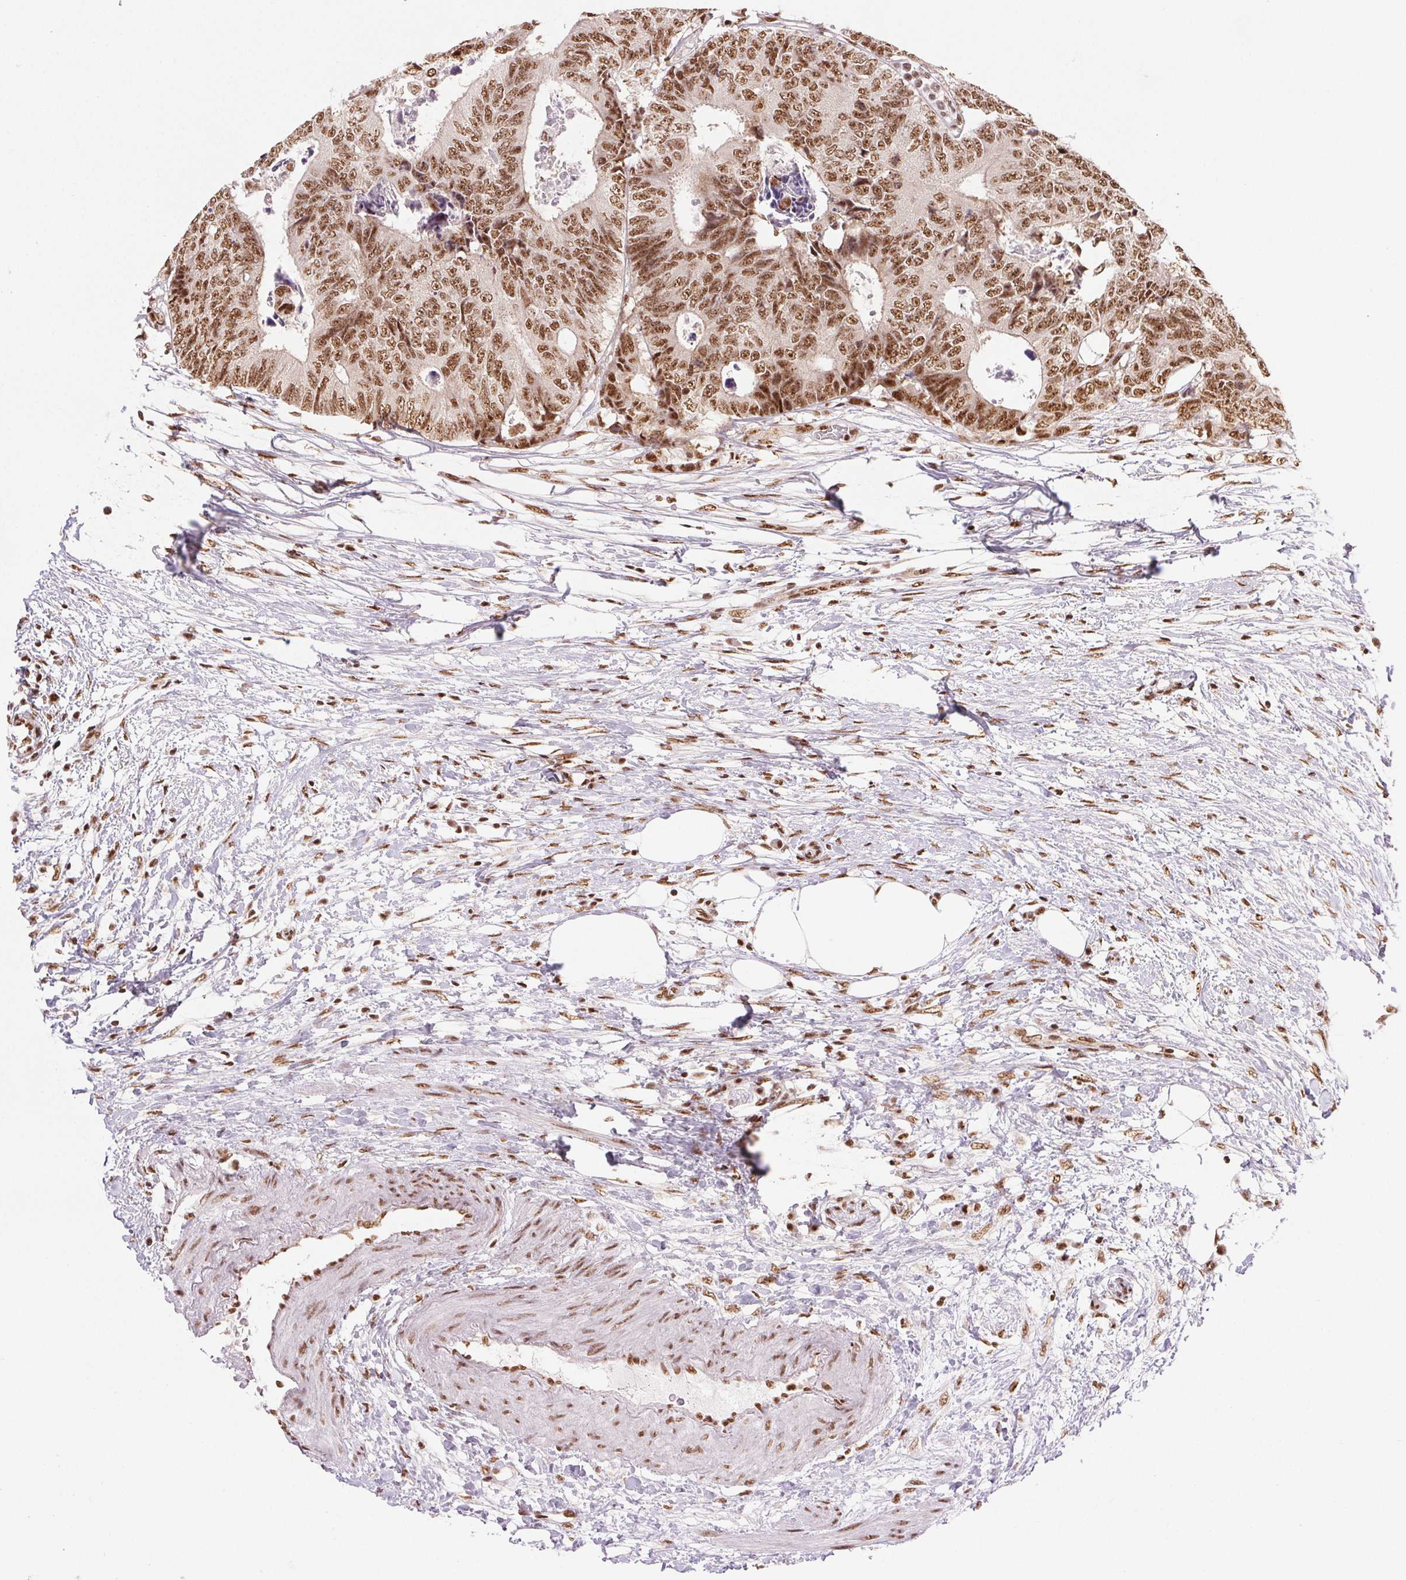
{"staining": {"intensity": "moderate", "quantity": ">75%", "location": "nuclear"}, "tissue": "colorectal cancer", "cell_type": "Tumor cells", "image_type": "cancer", "snomed": [{"axis": "morphology", "description": "Adenocarcinoma, NOS"}, {"axis": "topography", "description": "Colon"}], "caption": "Immunohistochemical staining of human colorectal cancer reveals moderate nuclear protein expression in approximately >75% of tumor cells.", "gene": "IK", "patient": {"sex": "female", "age": 48}}